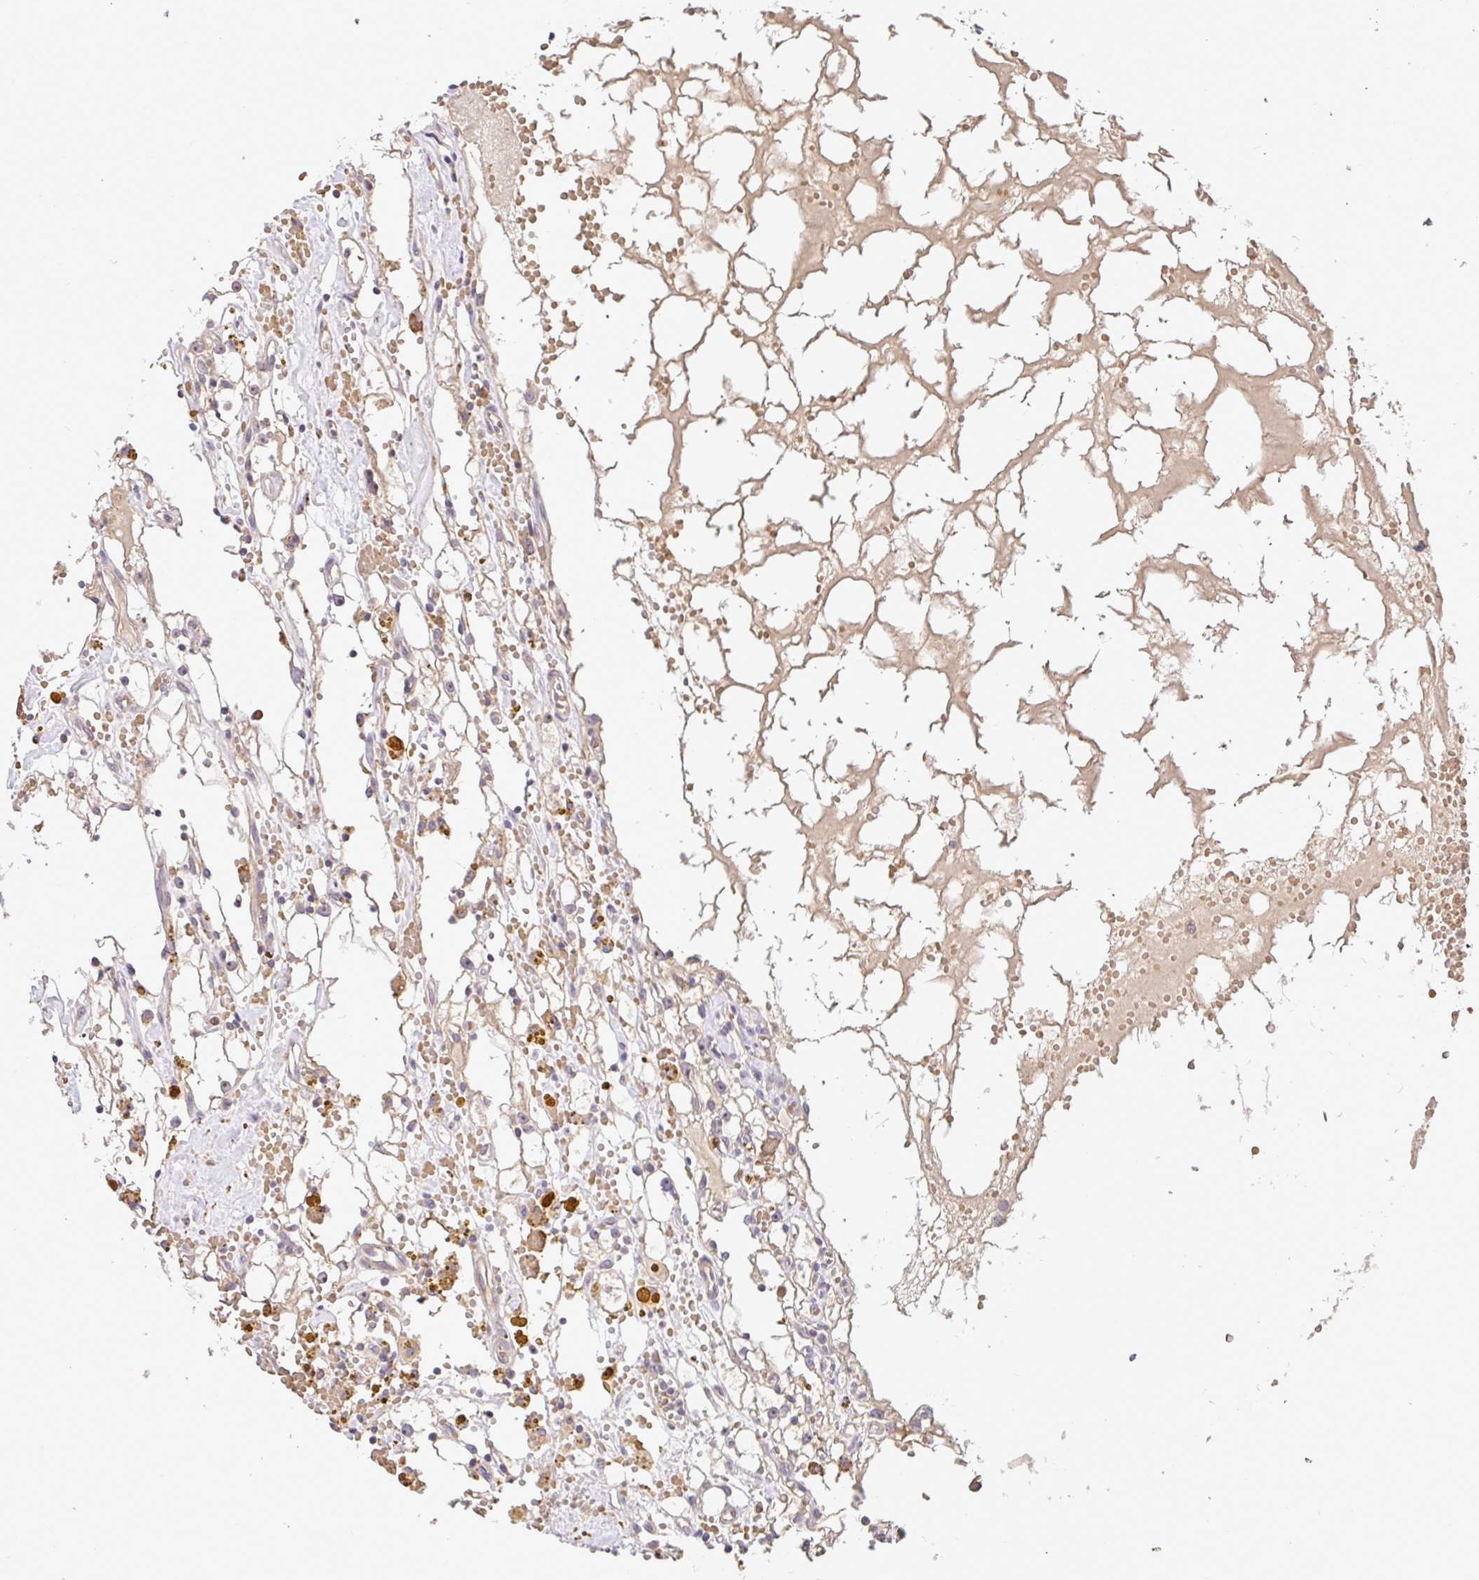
{"staining": {"intensity": "negative", "quantity": "none", "location": "none"}, "tissue": "renal cancer", "cell_type": "Tumor cells", "image_type": "cancer", "snomed": [{"axis": "morphology", "description": "Adenocarcinoma, NOS"}, {"axis": "topography", "description": "Kidney"}], "caption": "Immunohistochemical staining of human renal cancer exhibits no significant expression in tumor cells.", "gene": "C1QTNF9B", "patient": {"sex": "male", "age": 56}}